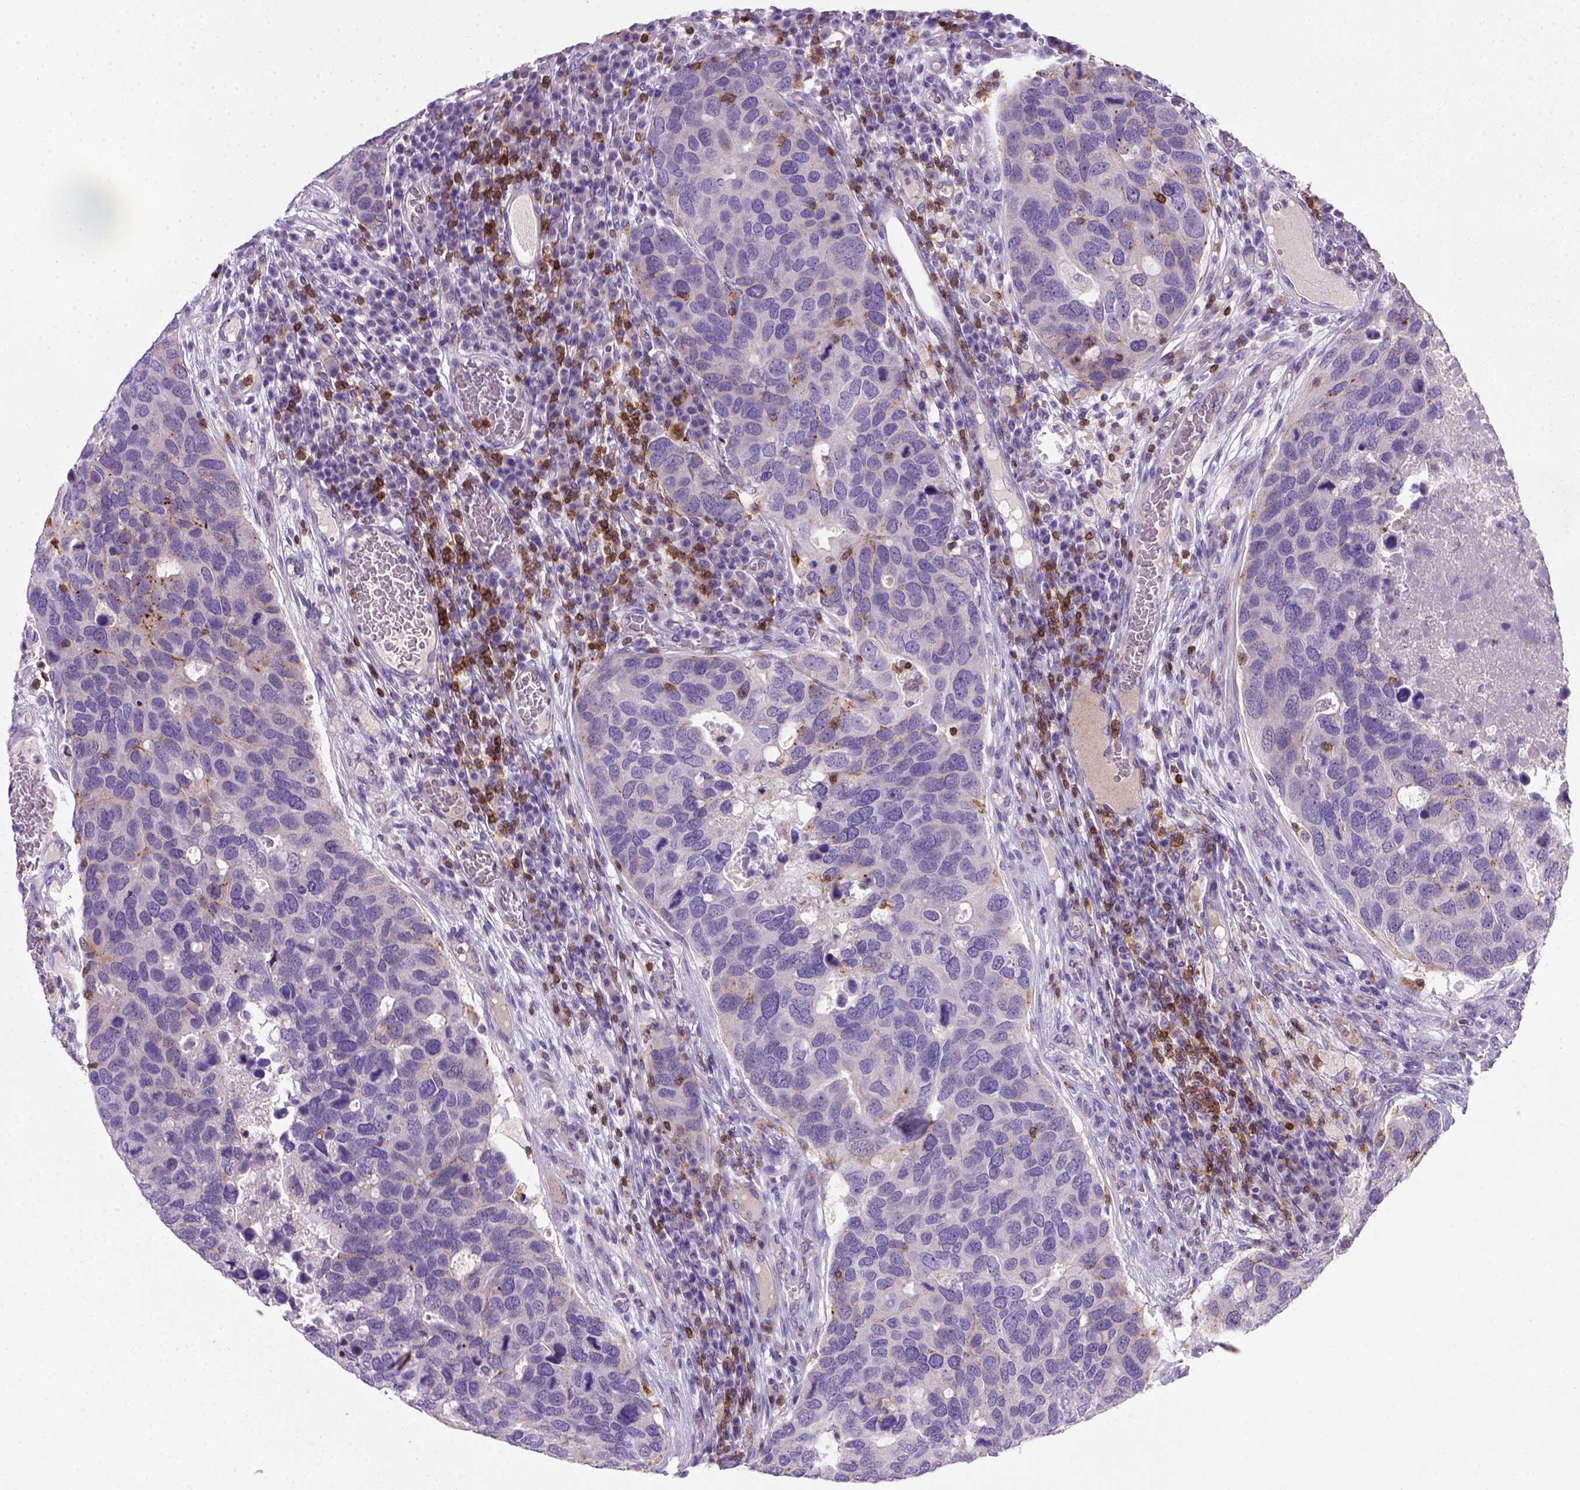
{"staining": {"intensity": "negative", "quantity": "none", "location": "none"}, "tissue": "breast cancer", "cell_type": "Tumor cells", "image_type": "cancer", "snomed": [{"axis": "morphology", "description": "Duct carcinoma"}, {"axis": "topography", "description": "Breast"}], "caption": "Immunohistochemistry image of invasive ductal carcinoma (breast) stained for a protein (brown), which shows no positivity in tumor cells.", "gene": "CD3E", "patient": {"sex": "female", "age": 83}}